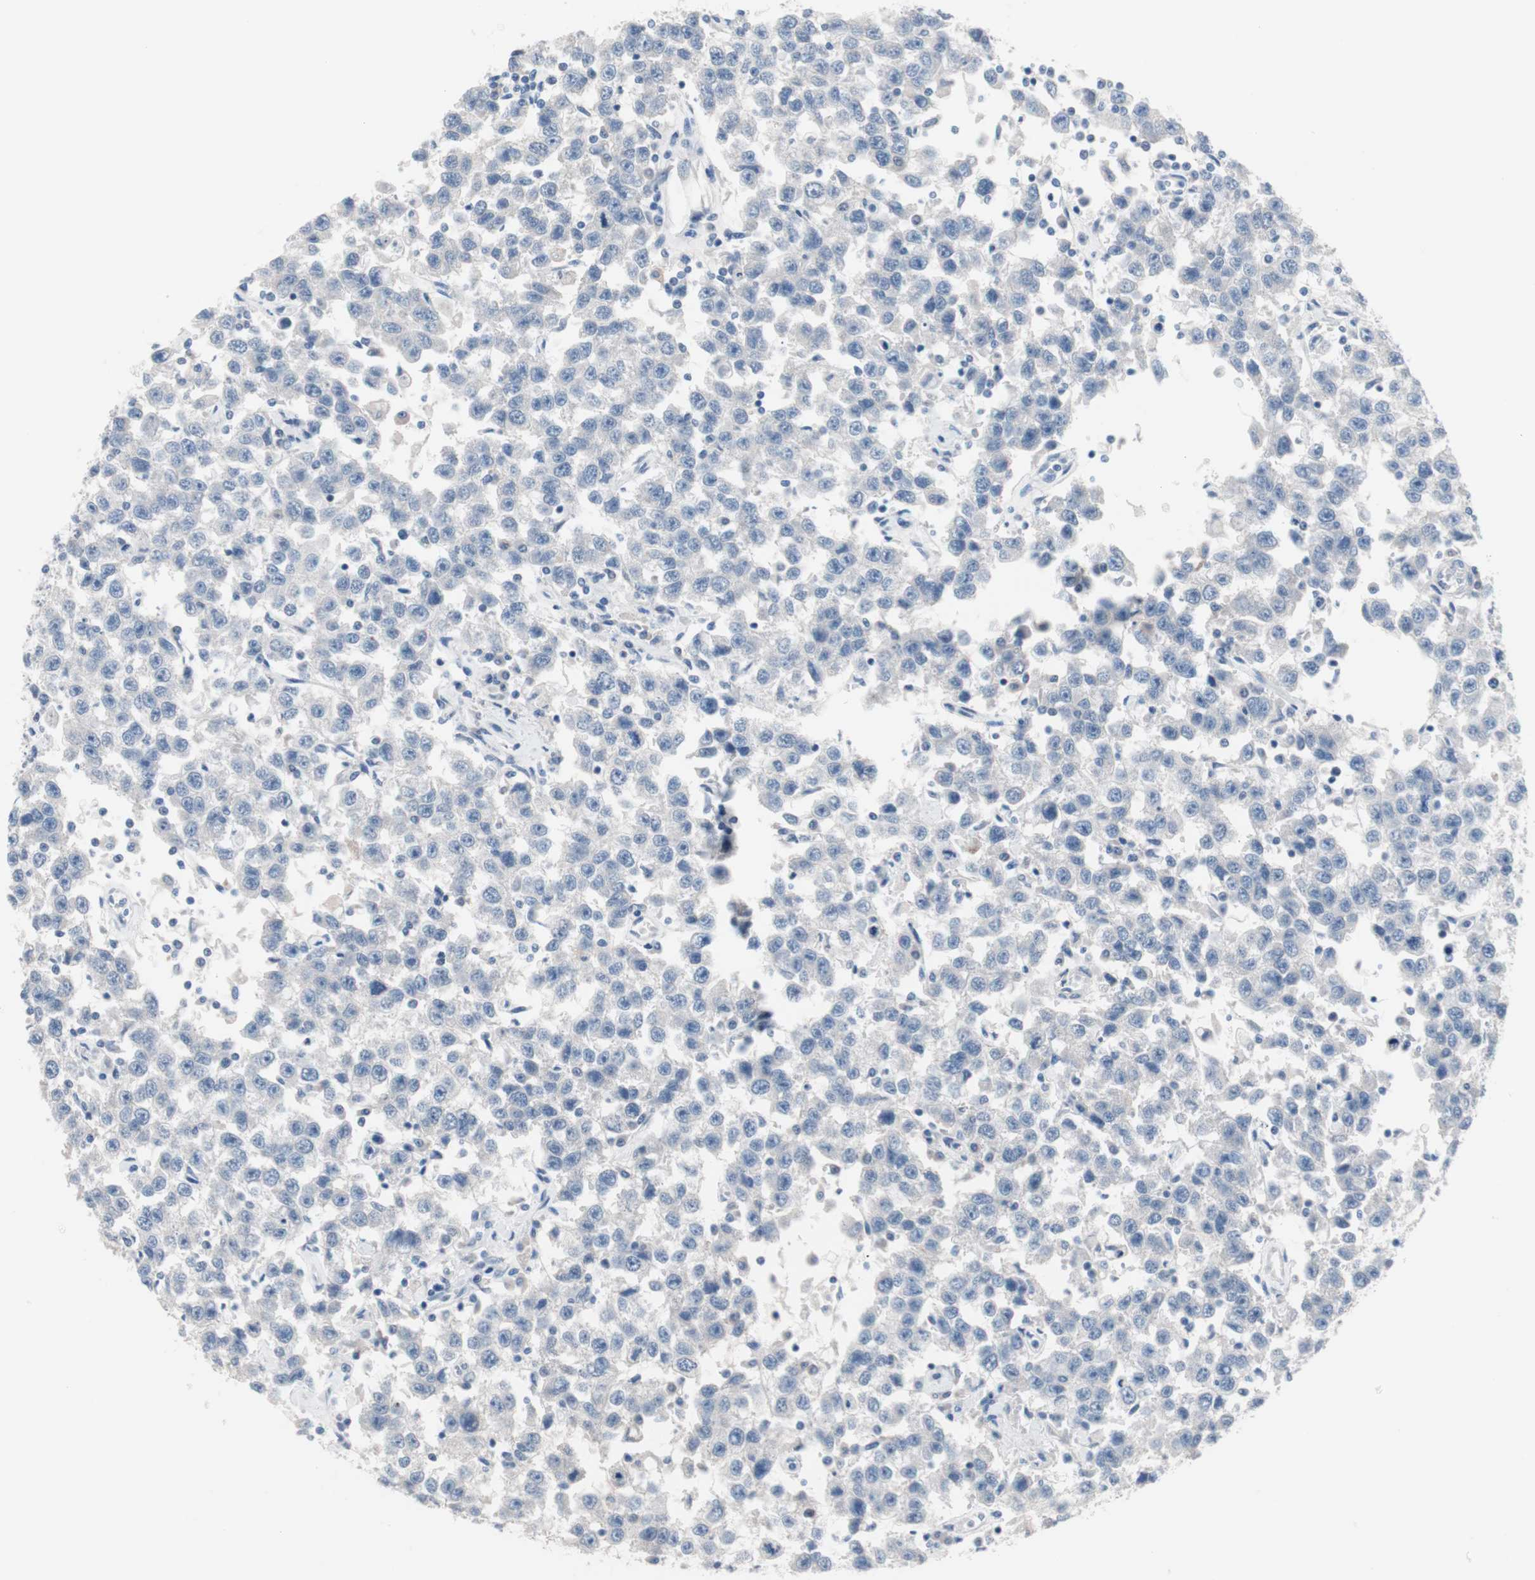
{"staining": {"intensity": "negative", "quantity": "none", "location": "none"}, "tissue": "testis cancer", "cell_type": "Tumor cells", "image_type": "cancer", "snomed": [{"axis": "morphology", "description": "Seminoma, NOS"}, {"axis": "topography", "description": "Testis"}], "caption": "Tumor cells show no significant protein positivity in seminoma (testis).", "gene": "ULBP1", "patient": {"sex": "male", "age": 41}}